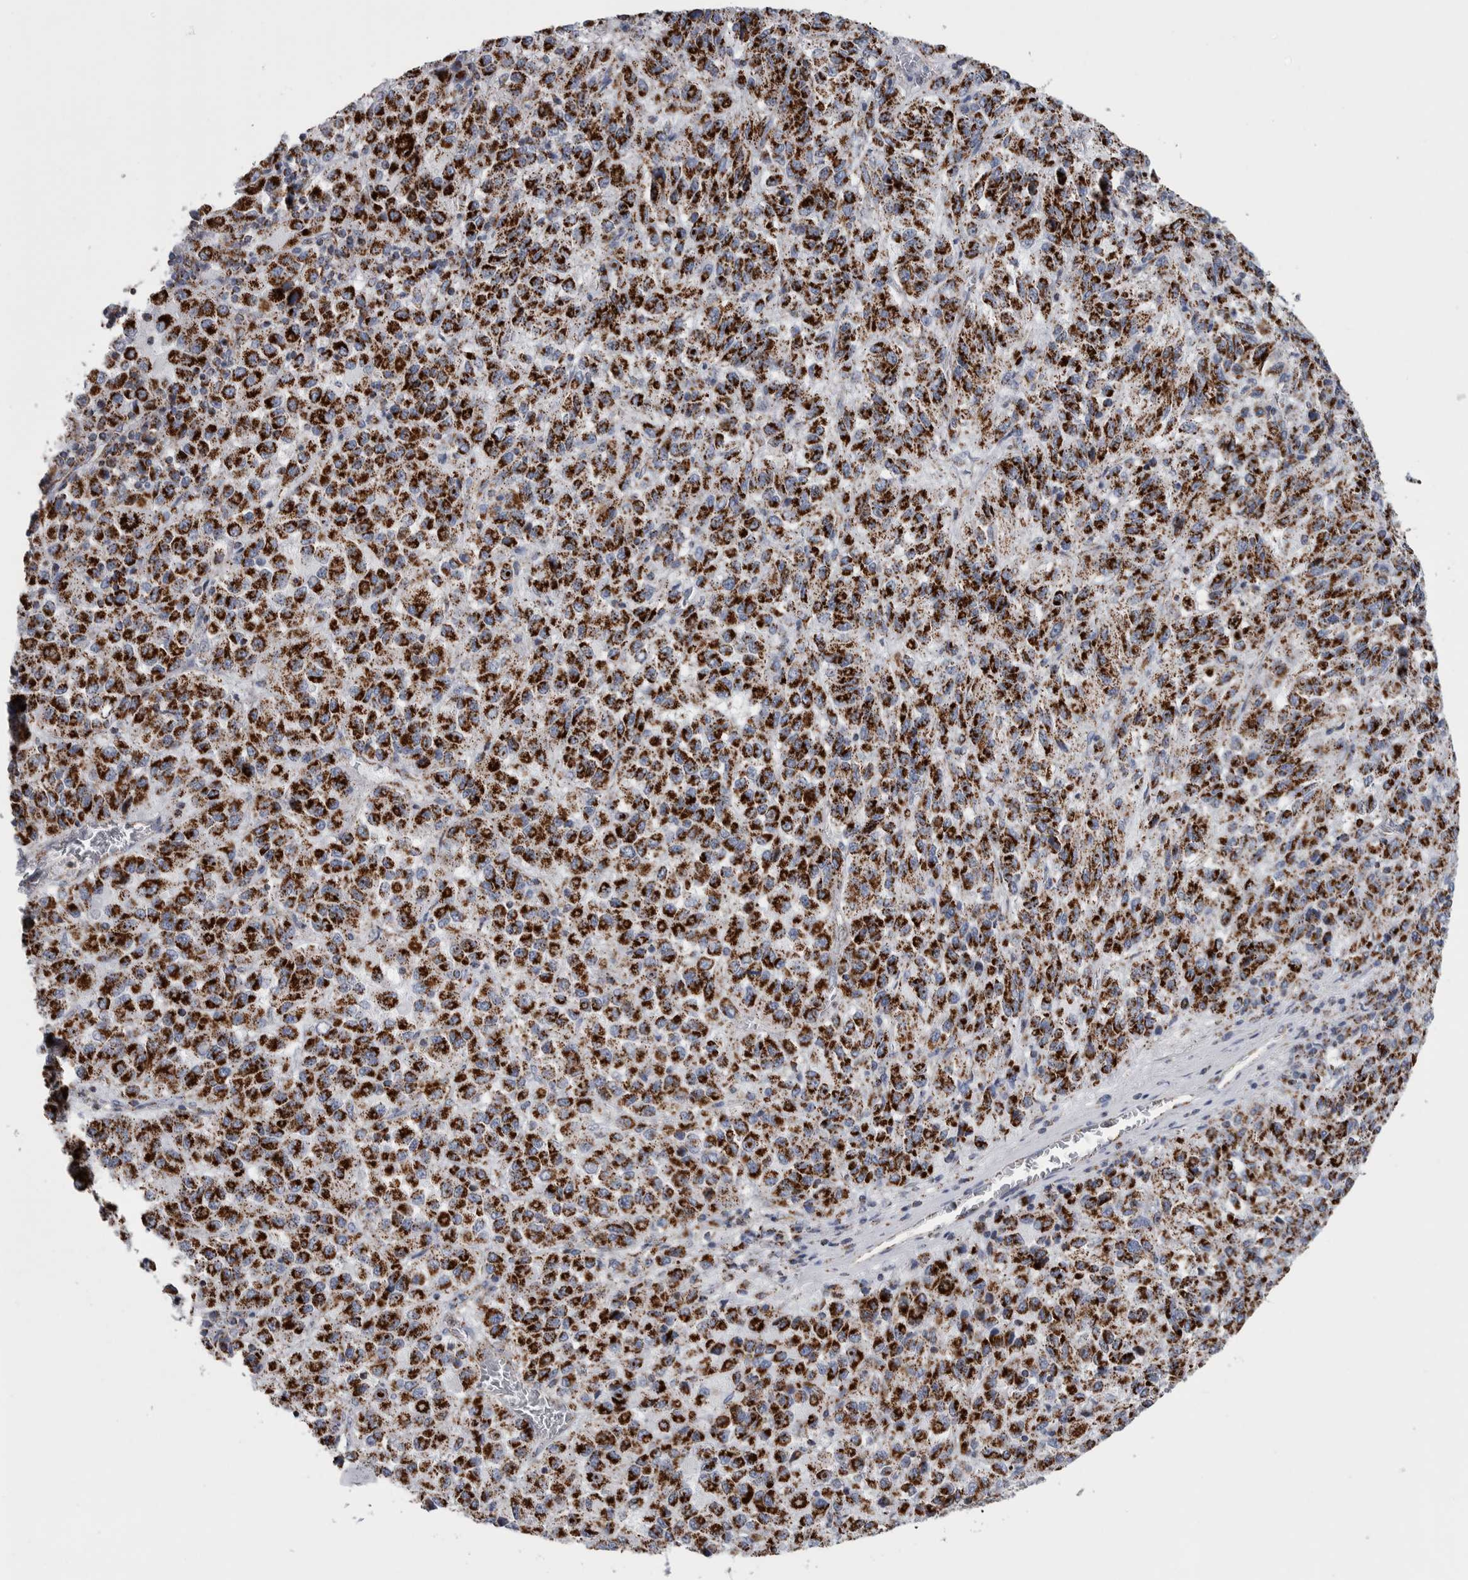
{"staining": {"intensity": "strong", "quantity": ">75%", "location": "cytoplasmic/membranous"}, "tissue": "skin cancer", "cell_type": "Tumor cells", "image_type": "cancer", "snomed": [{"axis": "morphology", "description": "Squamous cell carcinoma, NOS"}, {"axis": "topography", "description": "Skin"}], "caption": "A brown stain labels strong cytoplasmic/membranous staining of a protein in squamous cell carcinoma (skin) tumor cells.", "gene": "ETFA", "patient": {"sex": "female", "age": 73}}